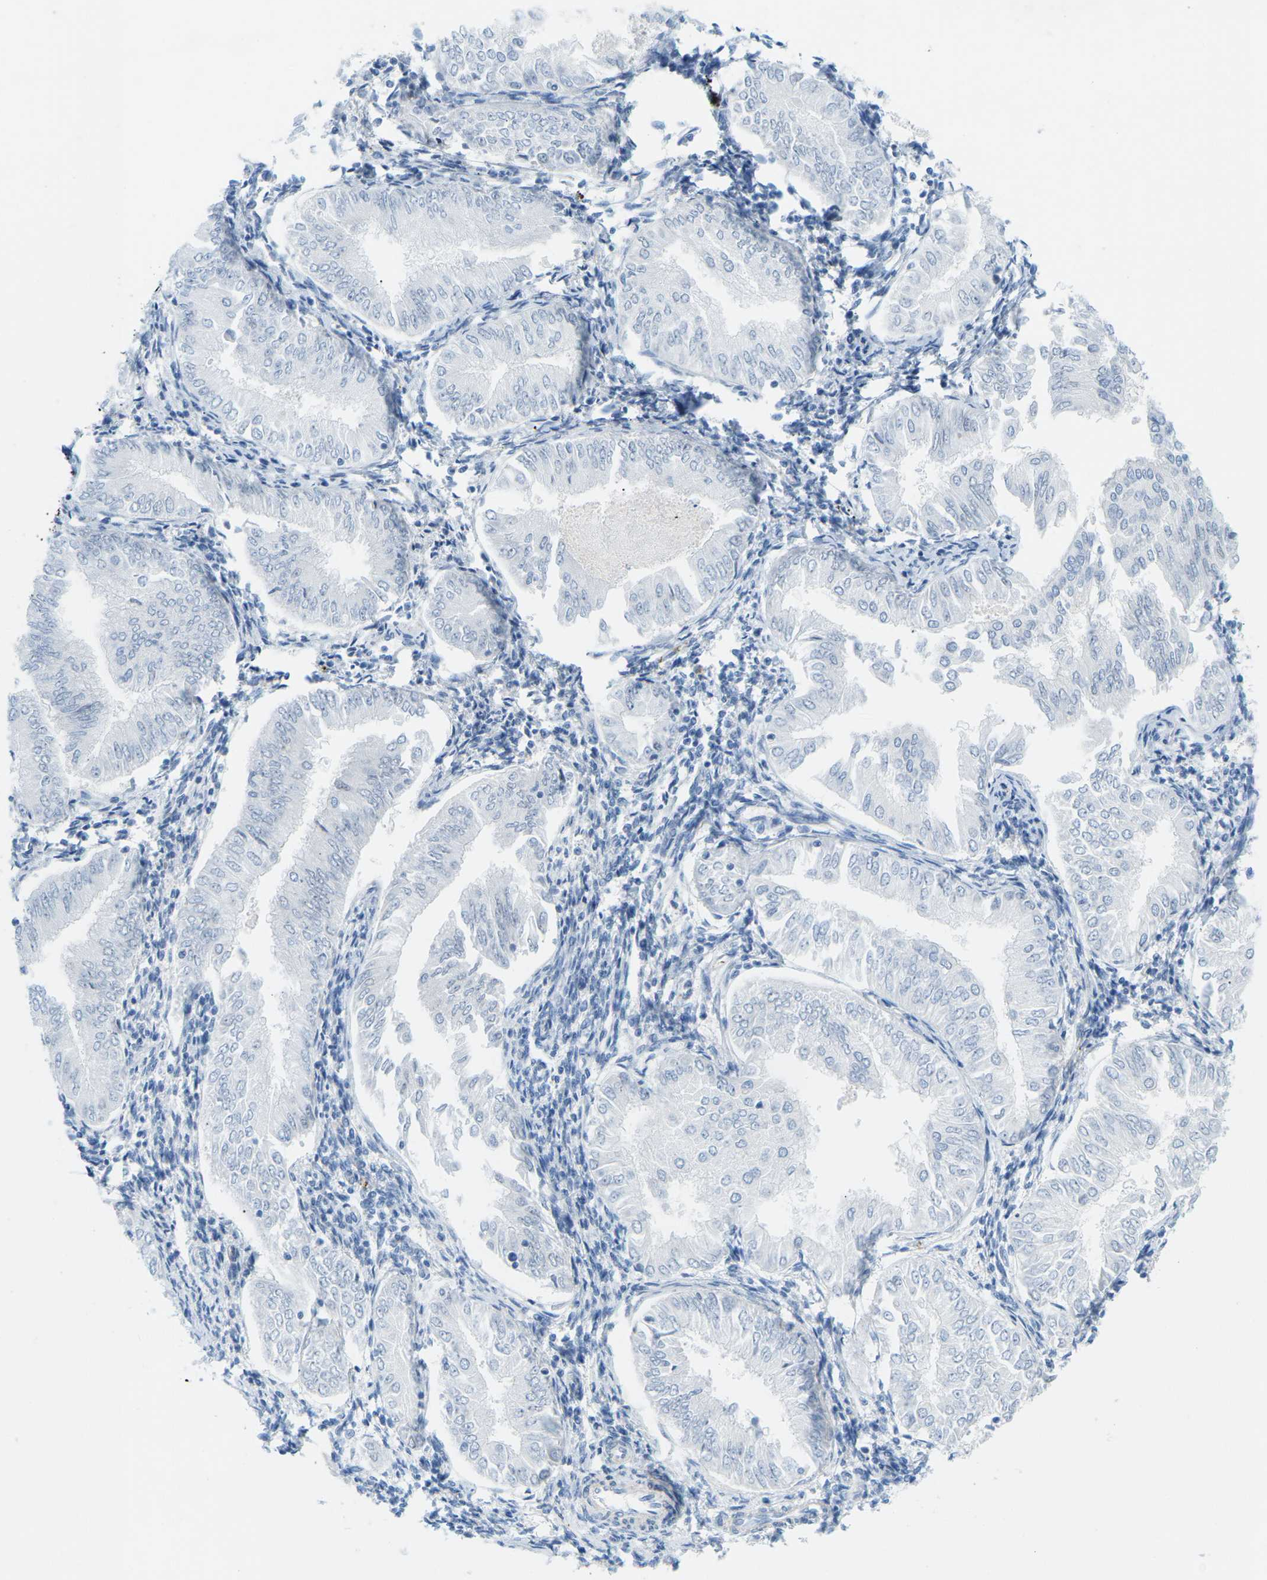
{"staining": {"intensity": "negative", "quantity": "none", "location": "none"}, "tissue": "endometrial cancer", "cell_type": "Tumor cells", "image_type": "cancer", "snomed": [{"axis": "morphology", "description": "Adenocarcinoma, NOS"}, {"axis": "topography", "description": "Endometrium"}], "caption": "Protein analysis of adenocarcinoma (endometrial) shows no significant staining in tumor cells.", "gene": "HLTF", "patient": {"sex": "female", "age": 53}}